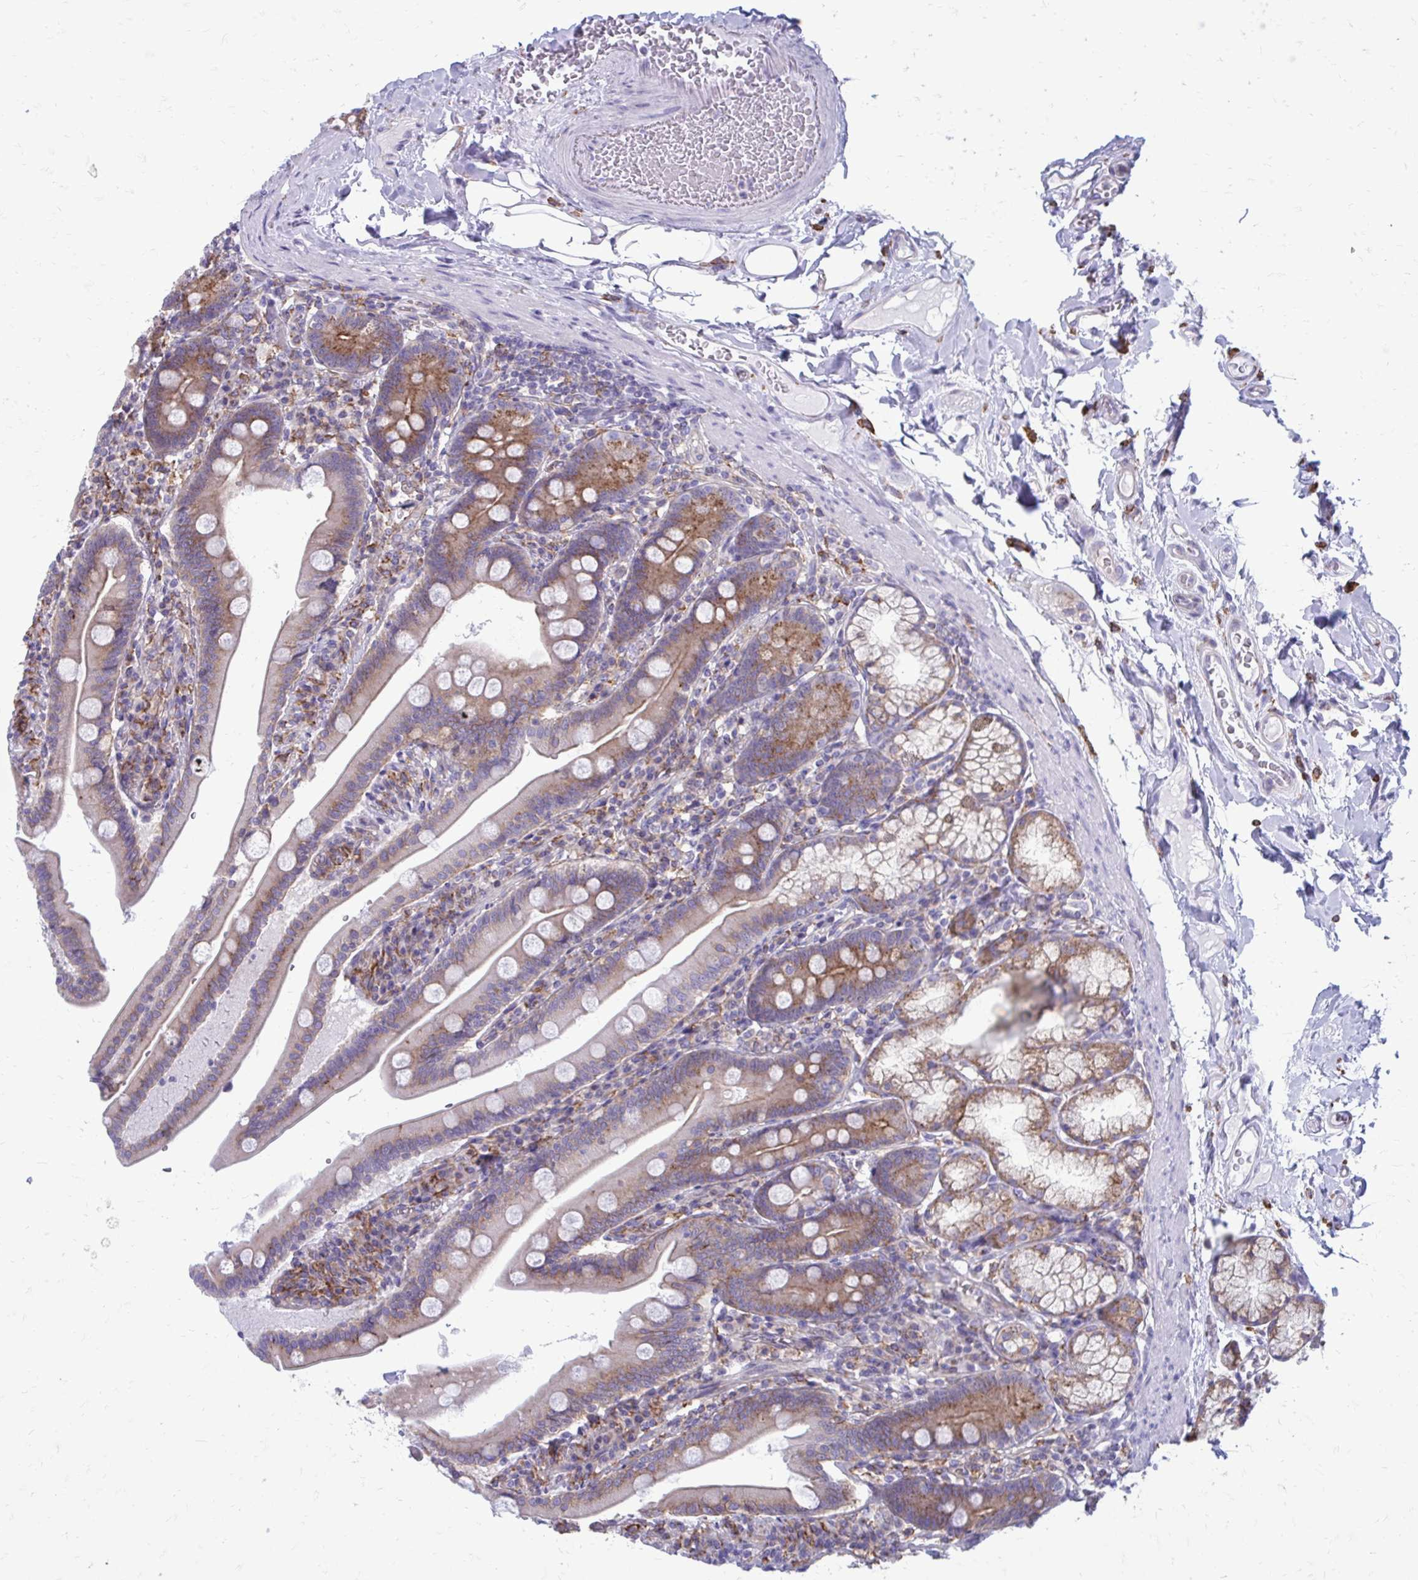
{"staining": {"intensity": "moderate", "quantity": "25%-75%", "location": "cytoplasmic/membranous"}, "tissue": "duodenum", "cell_type": "Glandular cells", "image_type": "normal", "snomed": [{"axis": "morphology", "description": "Normal tissue, NOS"}, {"axis": "topography", "description": "Duodenum"}], "caption": "Protein staining displays moderate cytoplasmic/membranous expression in approximately 25%-75% of glandular cells in unremarkable duodenum.", "gene": "CLTA", "patient": {"sex": "female", "age": 67}}